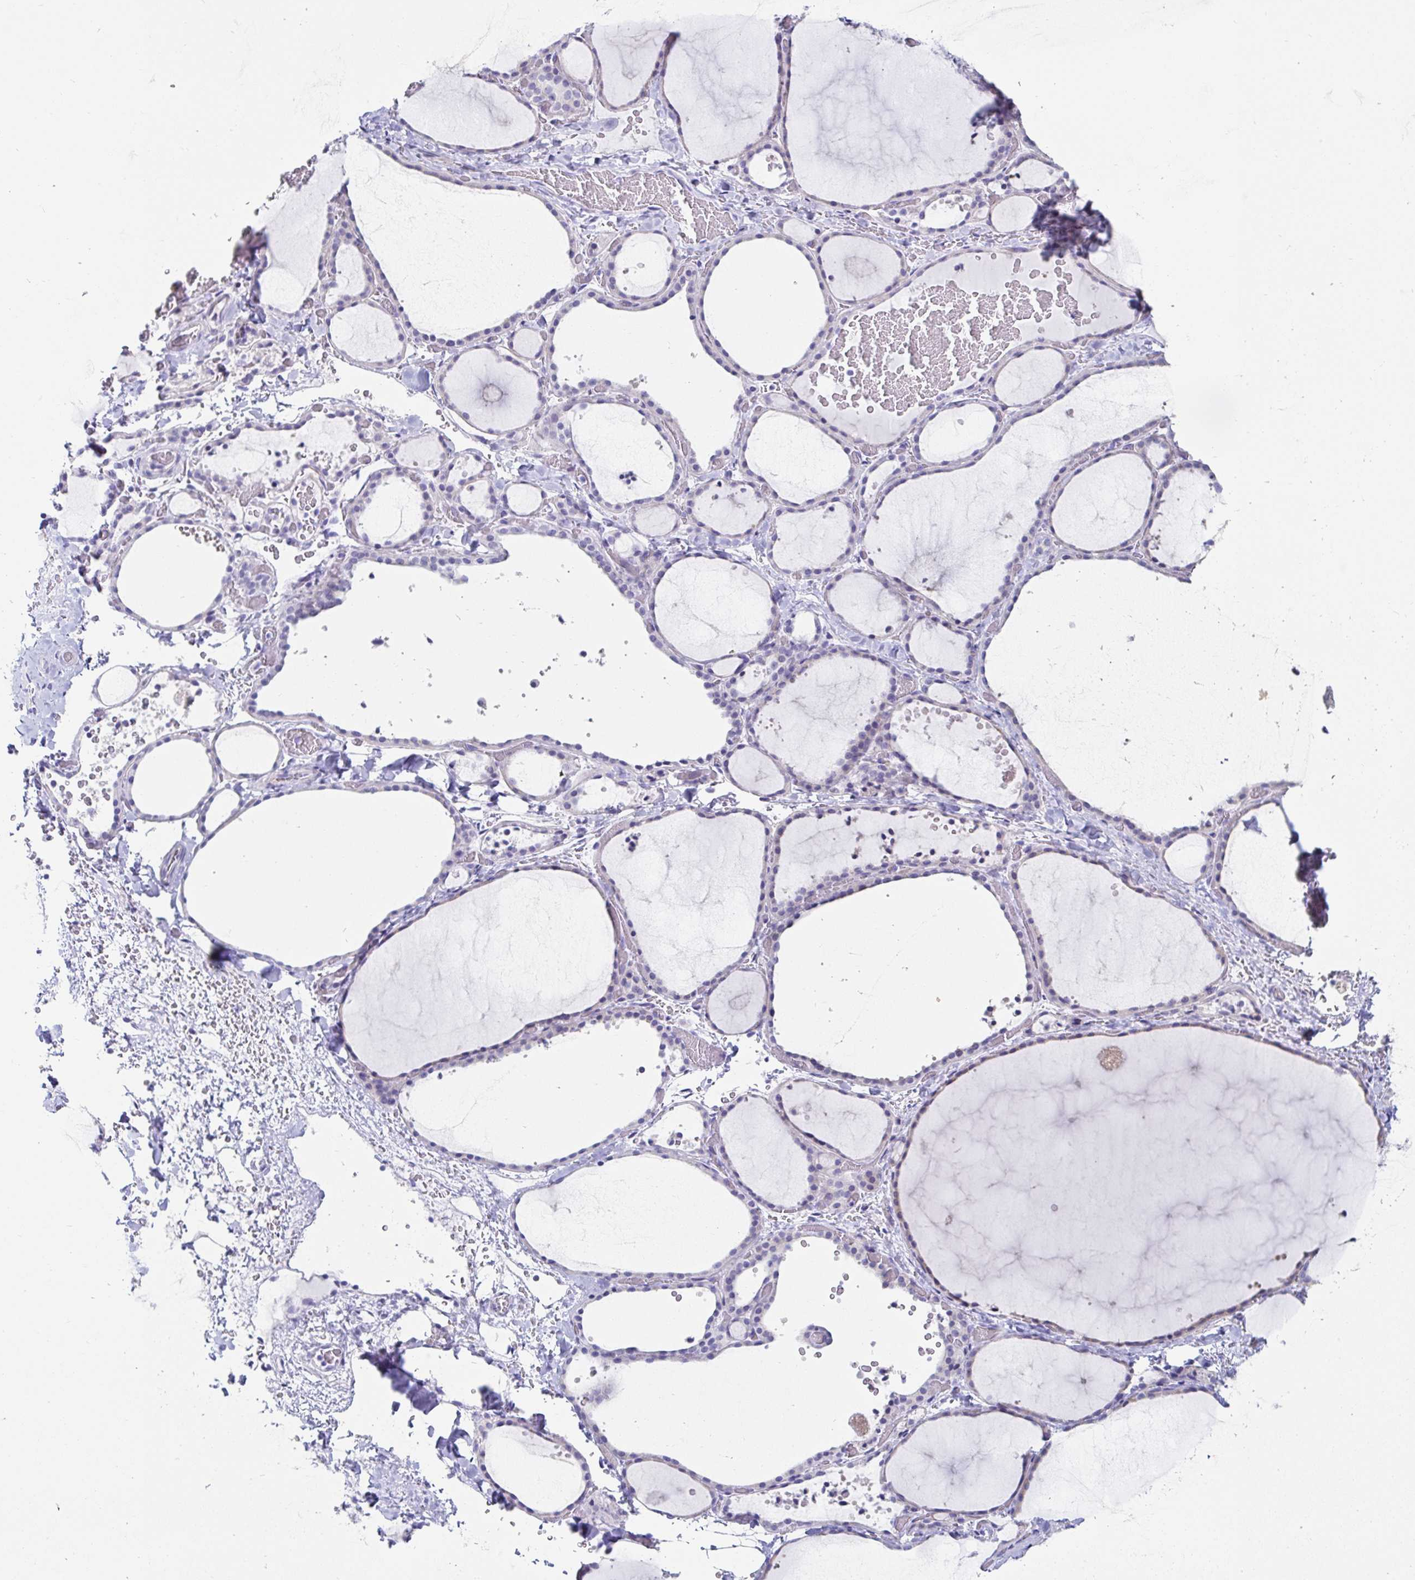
{"staining": {"intensity": "negative", "quantity": "none", "location": "none"}, "tissue": "thyroid gland", "cell_type": "Glandular cells", "image_type": "normal", "snomed": [{"axis": "morphology", "description": "Normal tissue, NOS"}, {"axis": "topography", "description": "Thyroid gland"}], "caption": "DAB (3,3'-diaminobenzidine) immunohistochemical staining of unremarkable thyroid gland demonstrates no significant expression in glandular cells. (DAB immunohistochemistry (IHC) with hematoxylin counter stain).", "gene": "C4orf17", "patient": {"sex": "female", "age": 36}}